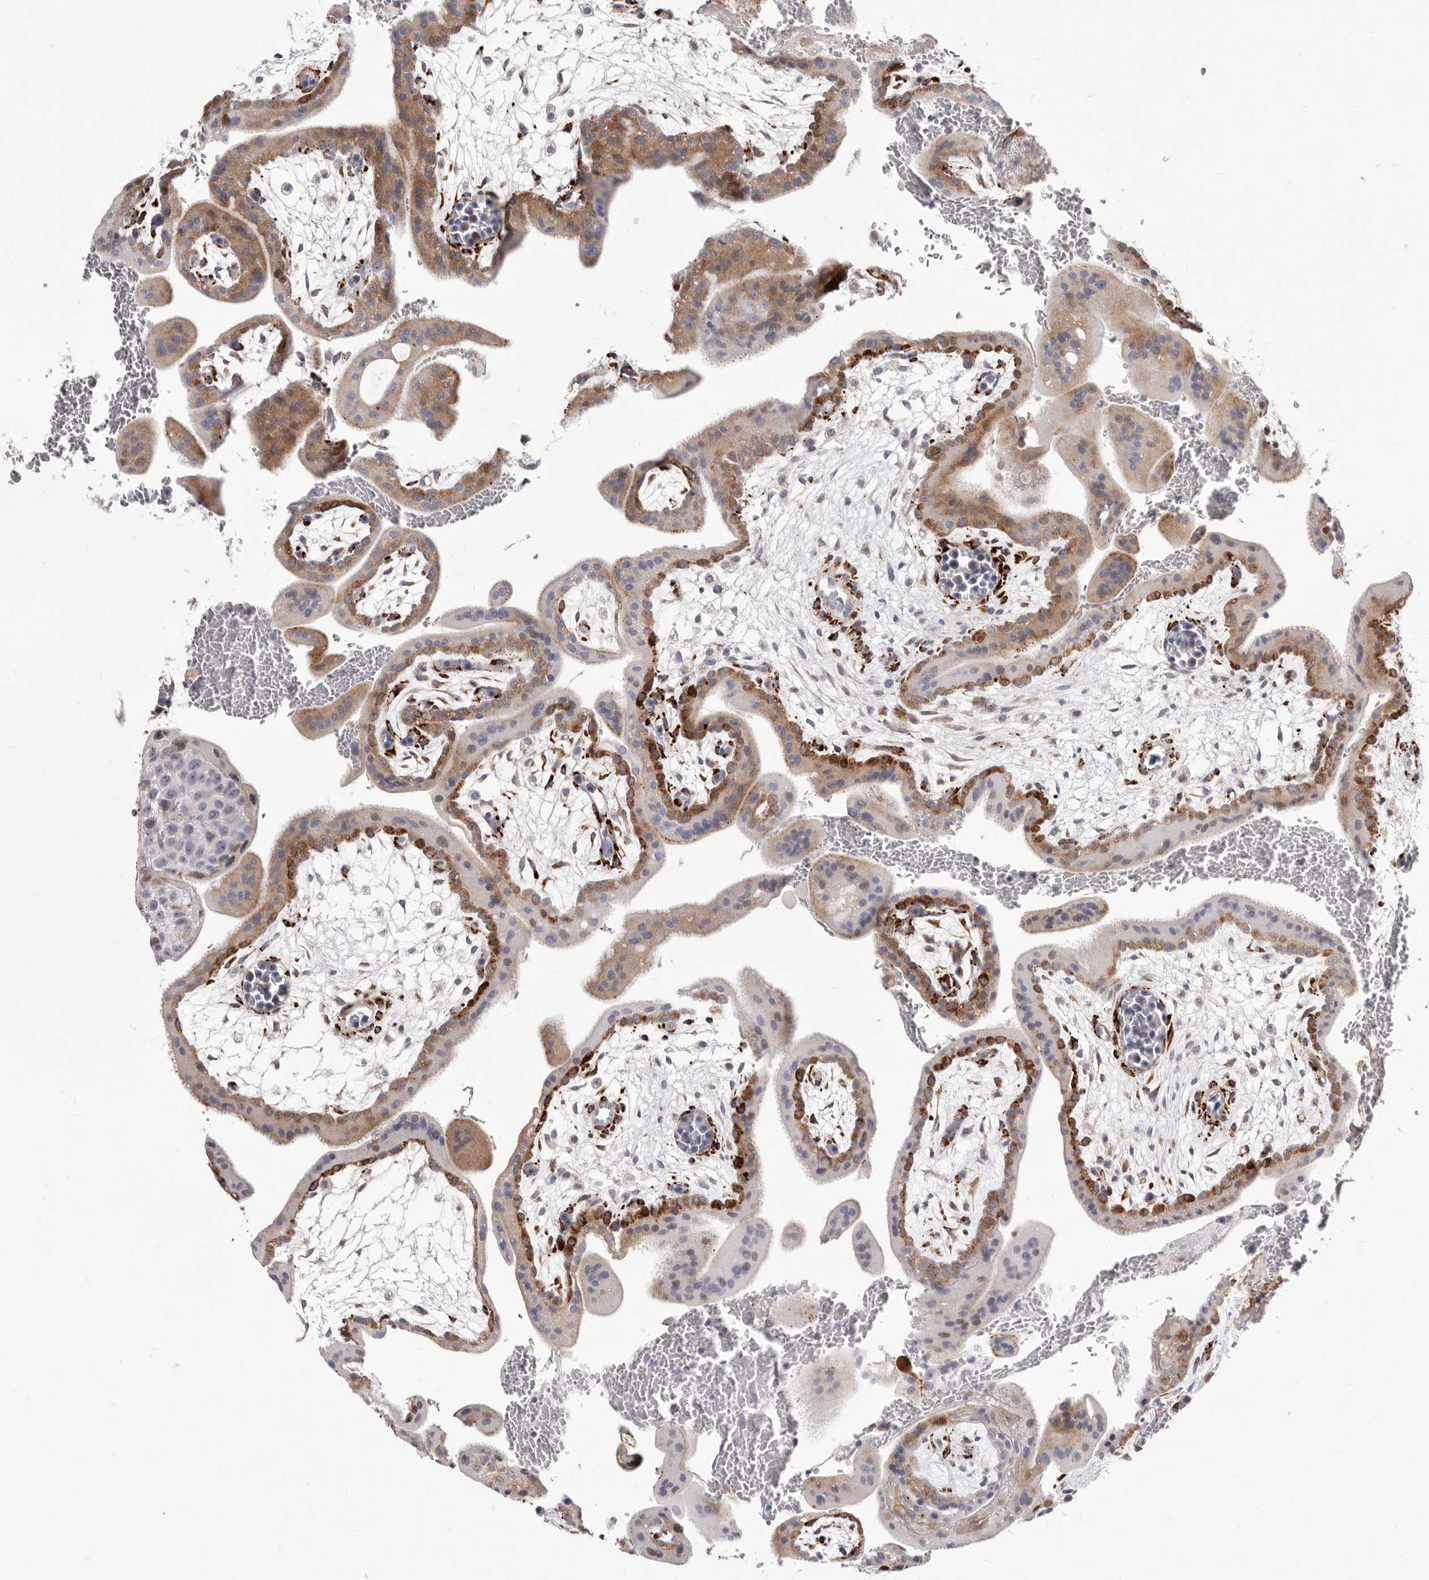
{"staining": {"intensity": "negative", "quantity": "none", "location": "none"}, "tissue": "placenta", "cell_type": "Decidual cells", "image_type": "normal", "snomed": [{"axis": "morphology", "description": "Normal tissue, NOS"}, {"axis": "topography", "description": "Placenta"}], "caption": "Immunohistochemical staining of normal human placenta demonstrates no significant expression in decidual cells. The staining is performed using DAB (3,3'-diaminobenzidine) brown chromogen with nuclei counter-stained in using hematoxylin.", "gene": "NUBPL", "patient": {"sex": "female", "age": 35}}